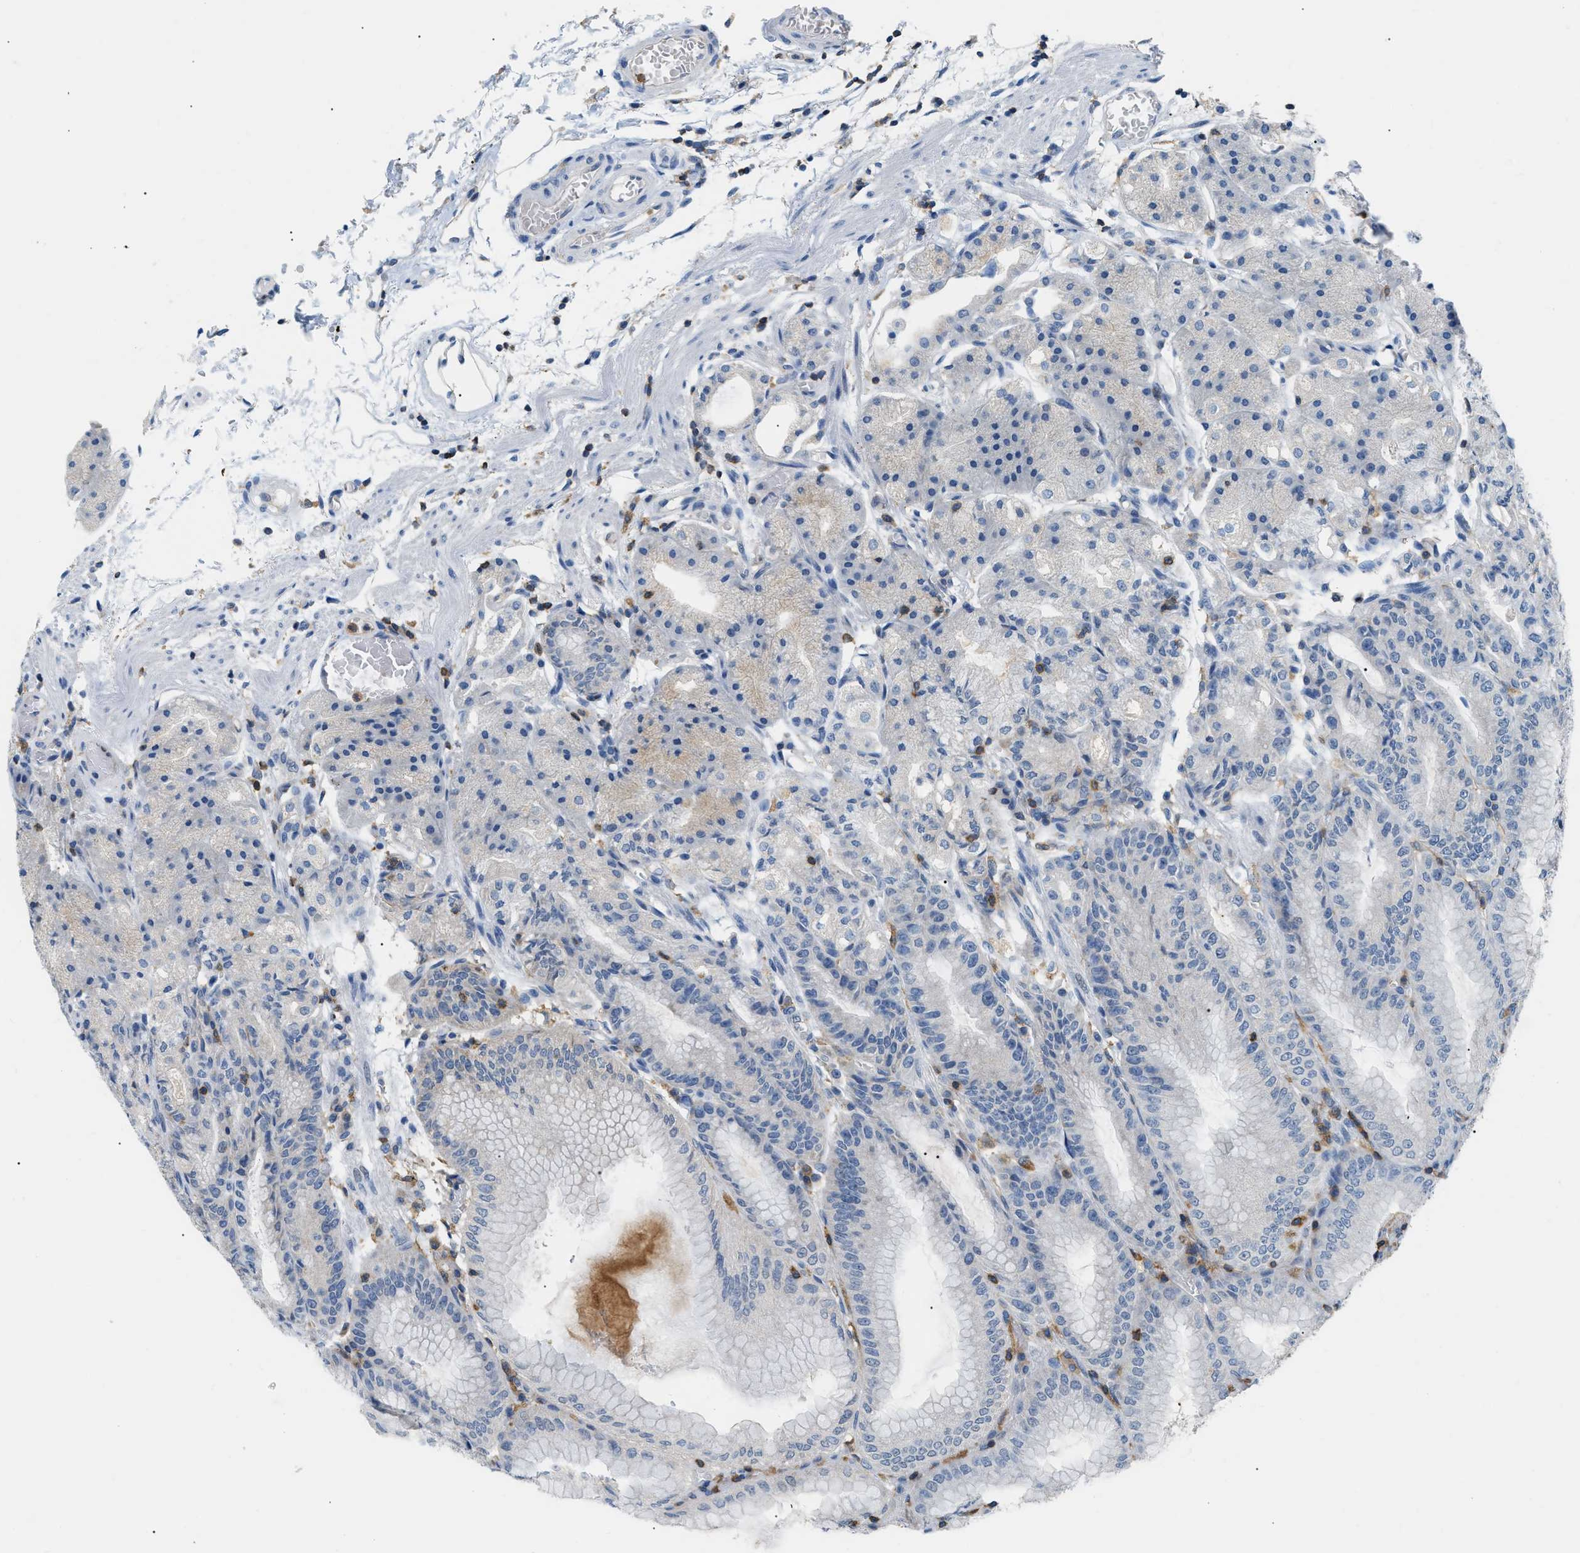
{"staining": {"intensity": "weak", "quantity": "<25%", "location": "cytoplasmic/membranous"}, "tissue": "stomach", "cell_type": "Glandular cells", "image_type": "normal", "snomed": [{"axis": "morphology", "description": "Normal tissue, NOS"}, {"axis": "topography", "description": "Stomach, lower"}], "caption": "Image shows no protein expression in glandular cells of unremarkable stomach. Nuclei are stained in blue.", "gene": "INPP5D", "patient": {"sex": "male", "age": 71}}